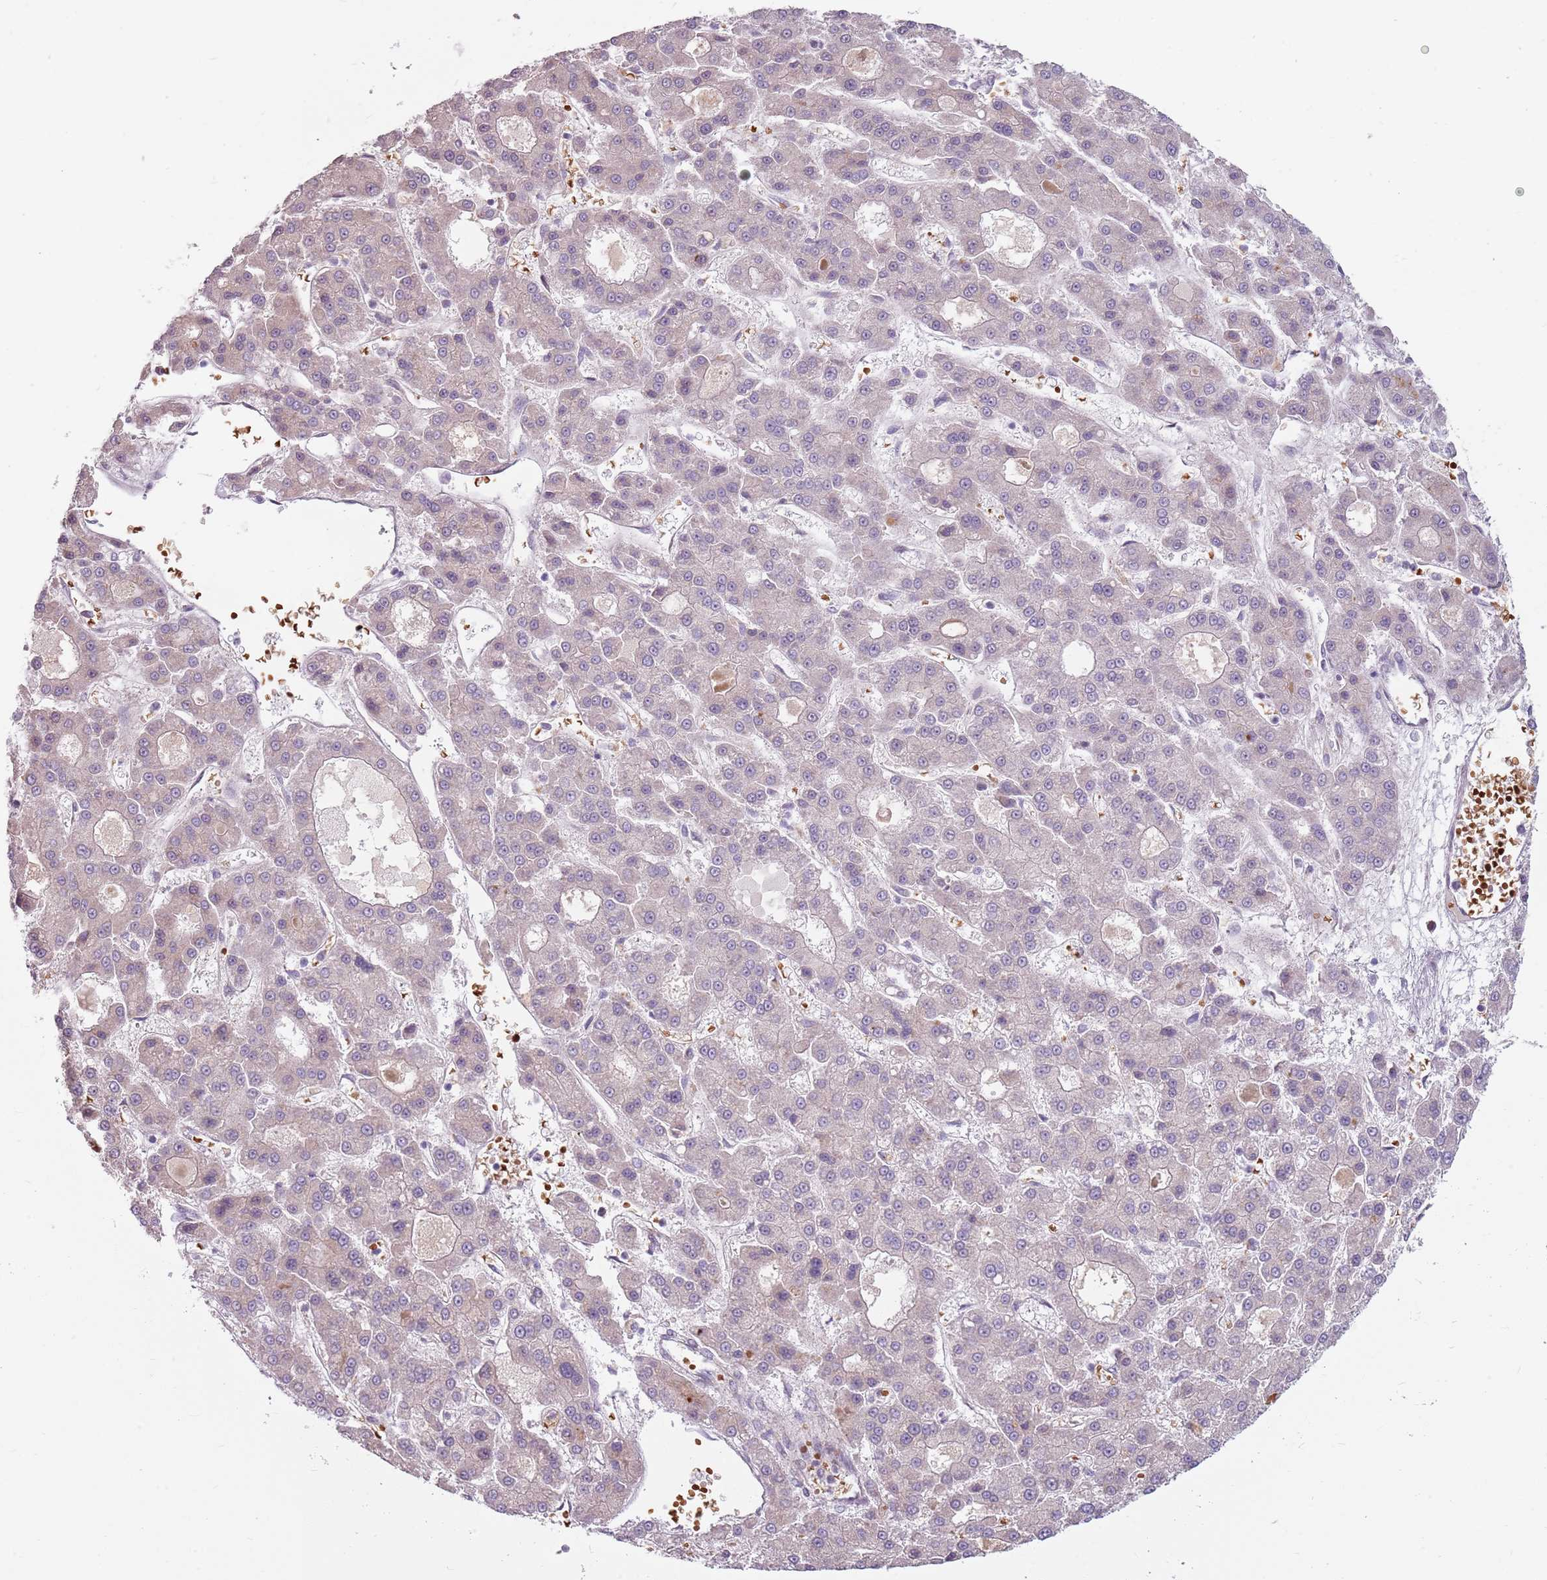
{"staining": {"intensity": "negative", "quantity": "none", "location": "none"}, "tissue": "liver cancer", "cell_type": "Tumor cells", "image_type": "cancer", "snomed": [{"axis": "morphology", "description": "Carcinoma, Hepatocellular, NOS"}, {"axis": "topography", "description": "Liver"}], "caption": "There is no significant positivity in tumor cells of liver cancer (hepatocellular carcinoma).", "gene": "HSPA14", "patient": {"sex": "male", "age": 70}}